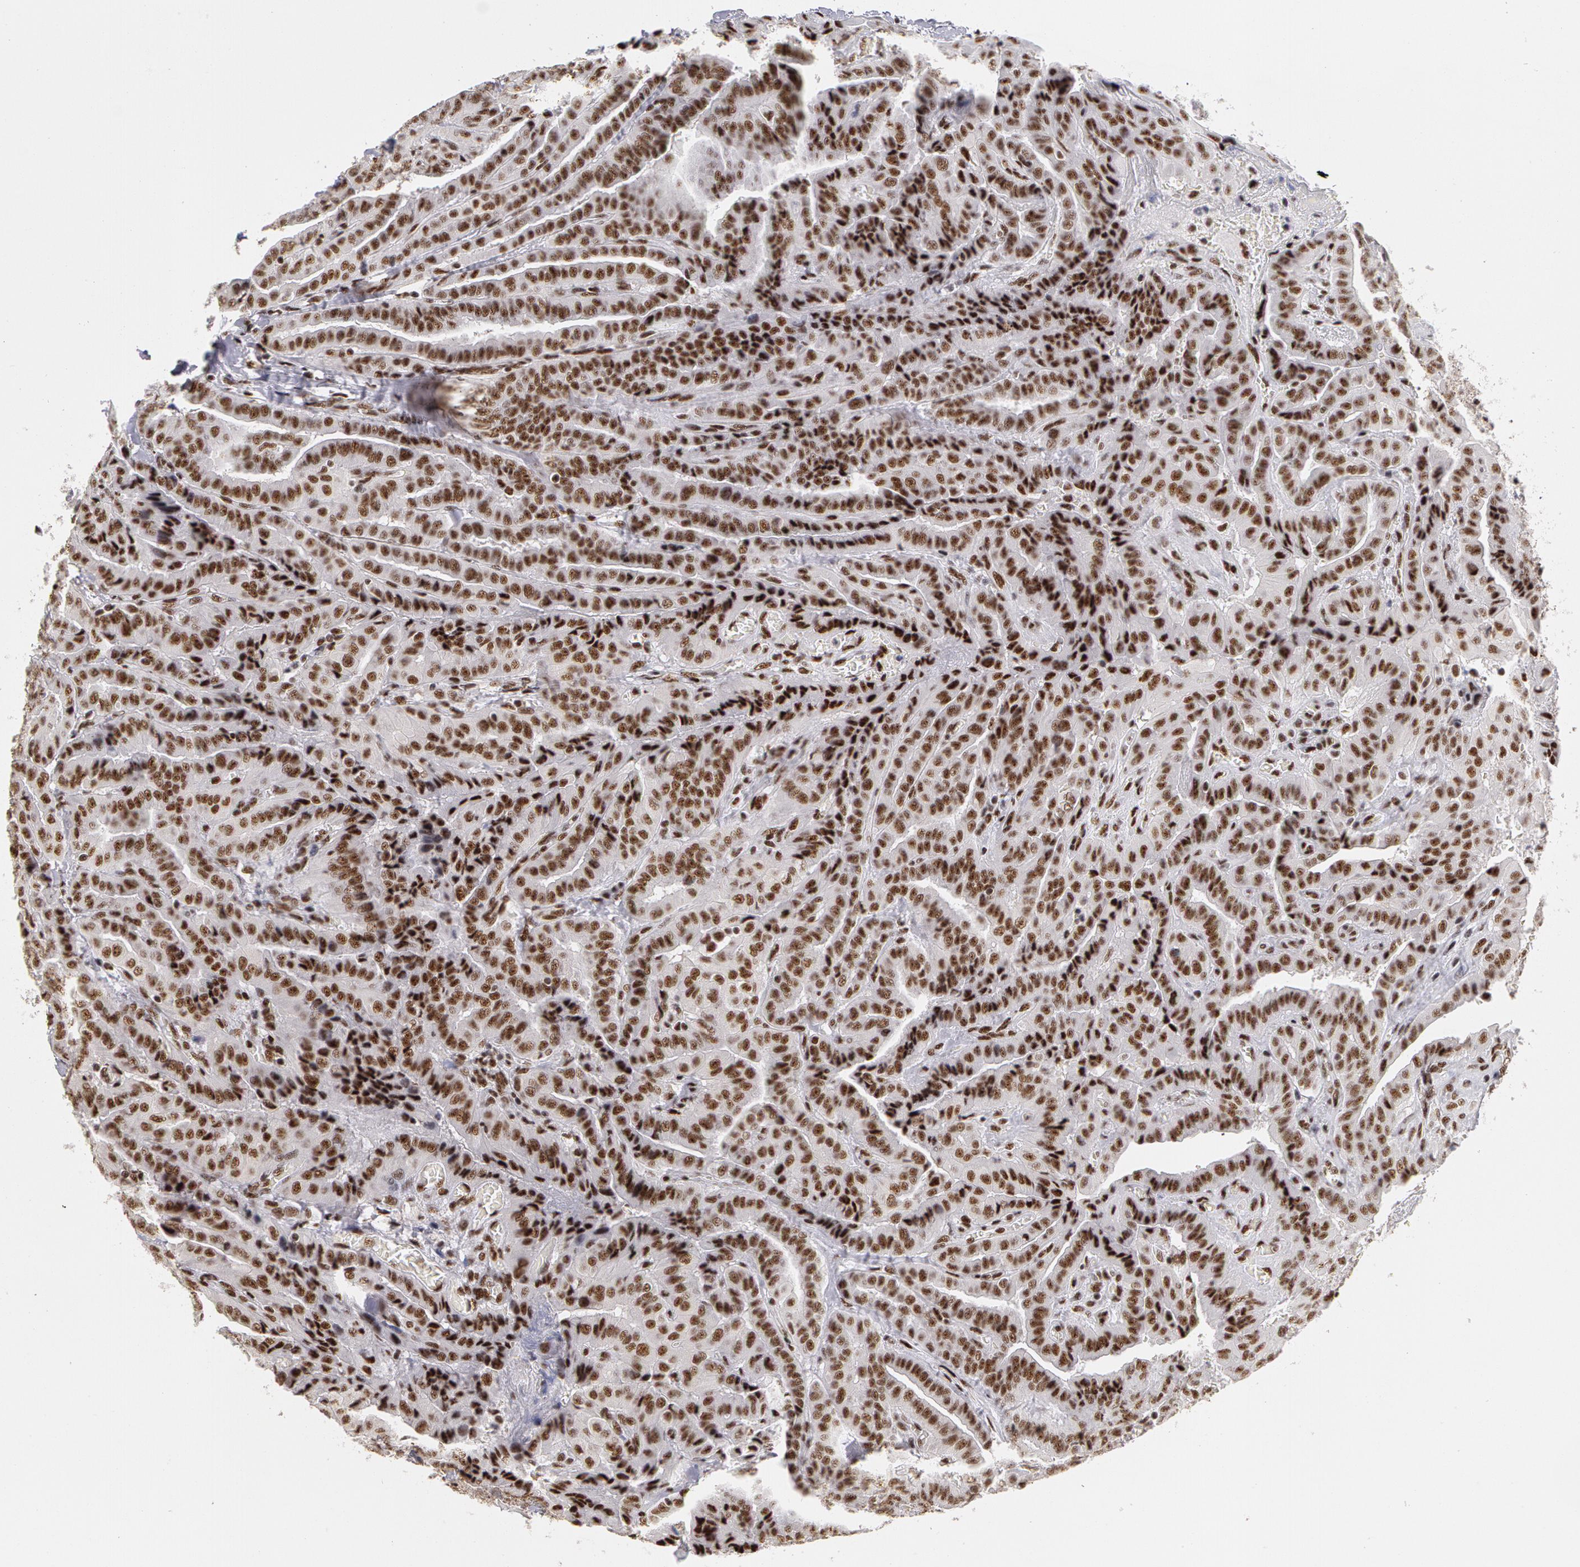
{"staining": {"intensity": "strong", "quantity": ">75%", "location": "nuclear"}, "tissue": "thyroid cancer", "cell_type": "Tumor cells", "image_type": "cancer", "snomed": [{"axis": "morphology", "description": "Papillary adenocarcinoma, NOS"}, {"axis": "topography", "description": "Thyroid gland"}], "caption": "Thyroid cancer tissue reveals strong nuclear positivity in about >75% of tumor cells", "gene": "PNN", "patient": {"sex": "female", "age": 71}}